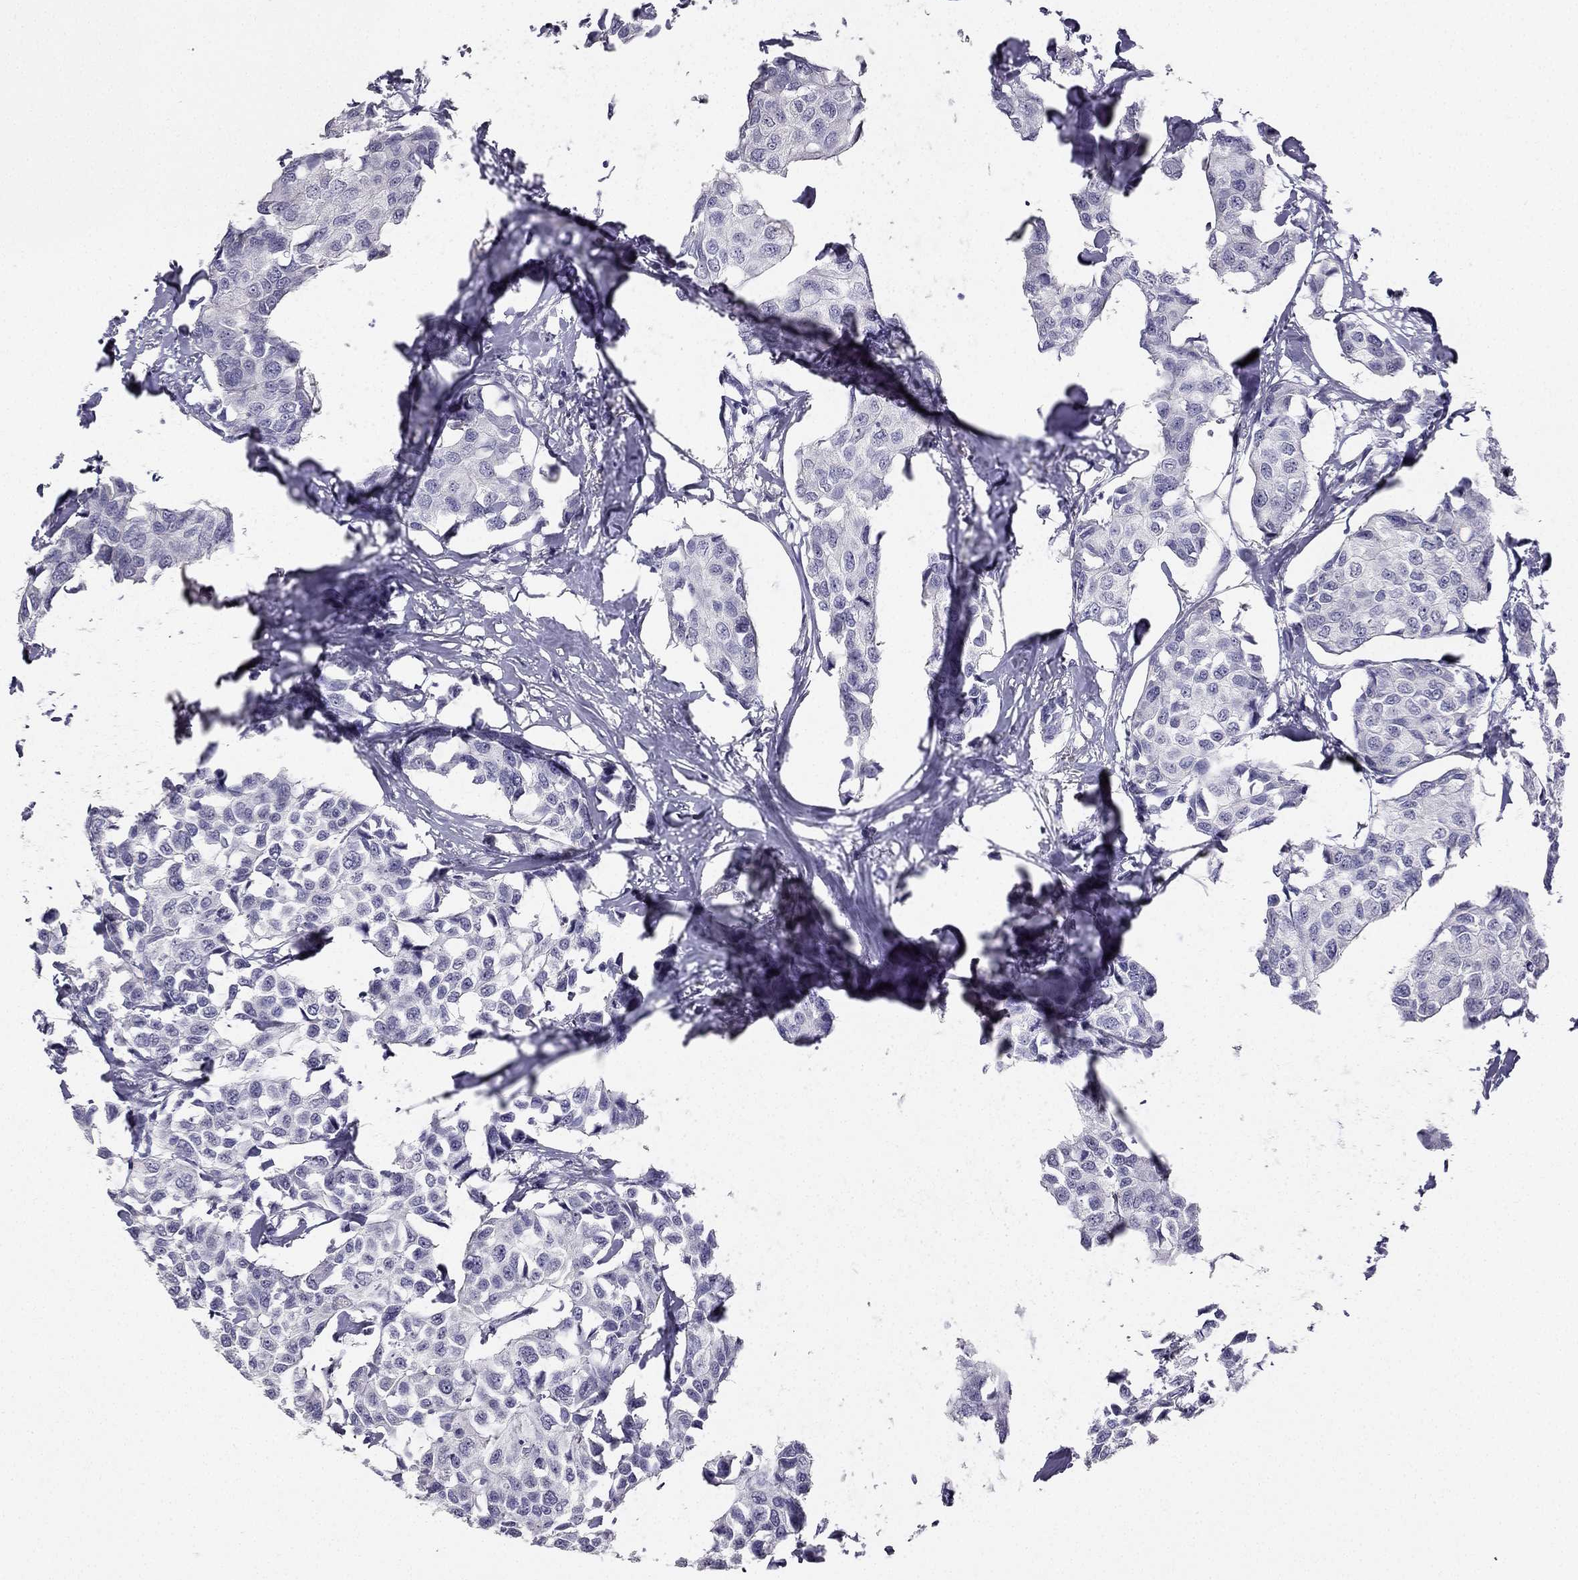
{"staining": {"intensity": "negative", "quantity": "none", "location": "none"}, "tissue": "breast cancer", "cell_type": "Tumor cells", "image_type": "cancer", "snomed": [{"axis": "morphology", "description": "Duct carcinoma"}, {"axis": "topography", "description": "Breast"}], "caption": "DAB (3,3'-diaminobenzidine) immunohistochemical staining of breast cancer demonstrates no significant expression in tumor cells.", "gene": "CALB2", "patient": {"sex": "female", "age": 80}}